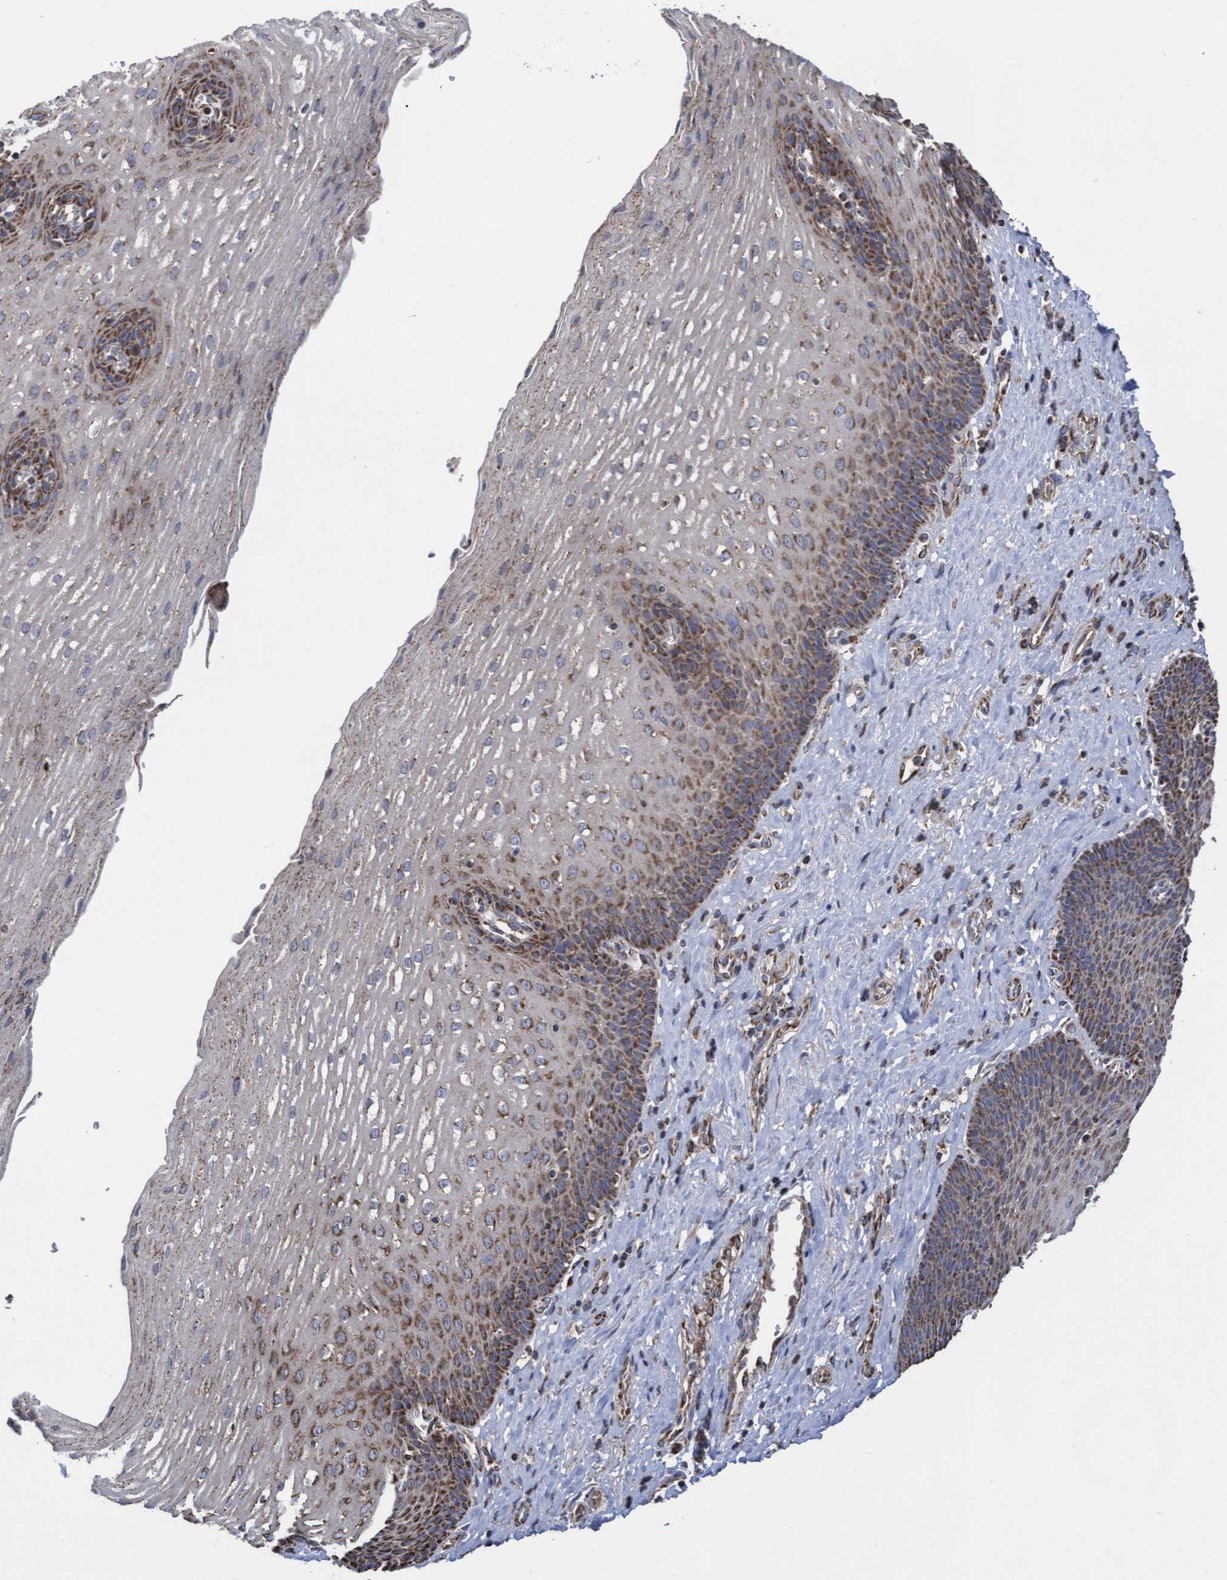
{"staining": {"intensity": "strong", "quantity": ">75%", "location": "cytoplasmic/membranous"}, "tissue": "esophagus", "cell_type": "Squamous epithelial cells", "image_type": "normal", "snomed": [{"axis": "morphology", "description": "Normal tissue, NOS"}, {"axis": "topography", "description": "Esophagus"}], "caption": "This is a photomicrograph of immunohistochemistry (IHC) staining of benign esophagus, which shows strong staining in the cytoplasmic/membranous of squamous epithelial cells.", "gene": "COBL", "patient": {"sex": "male", "age": 48}}